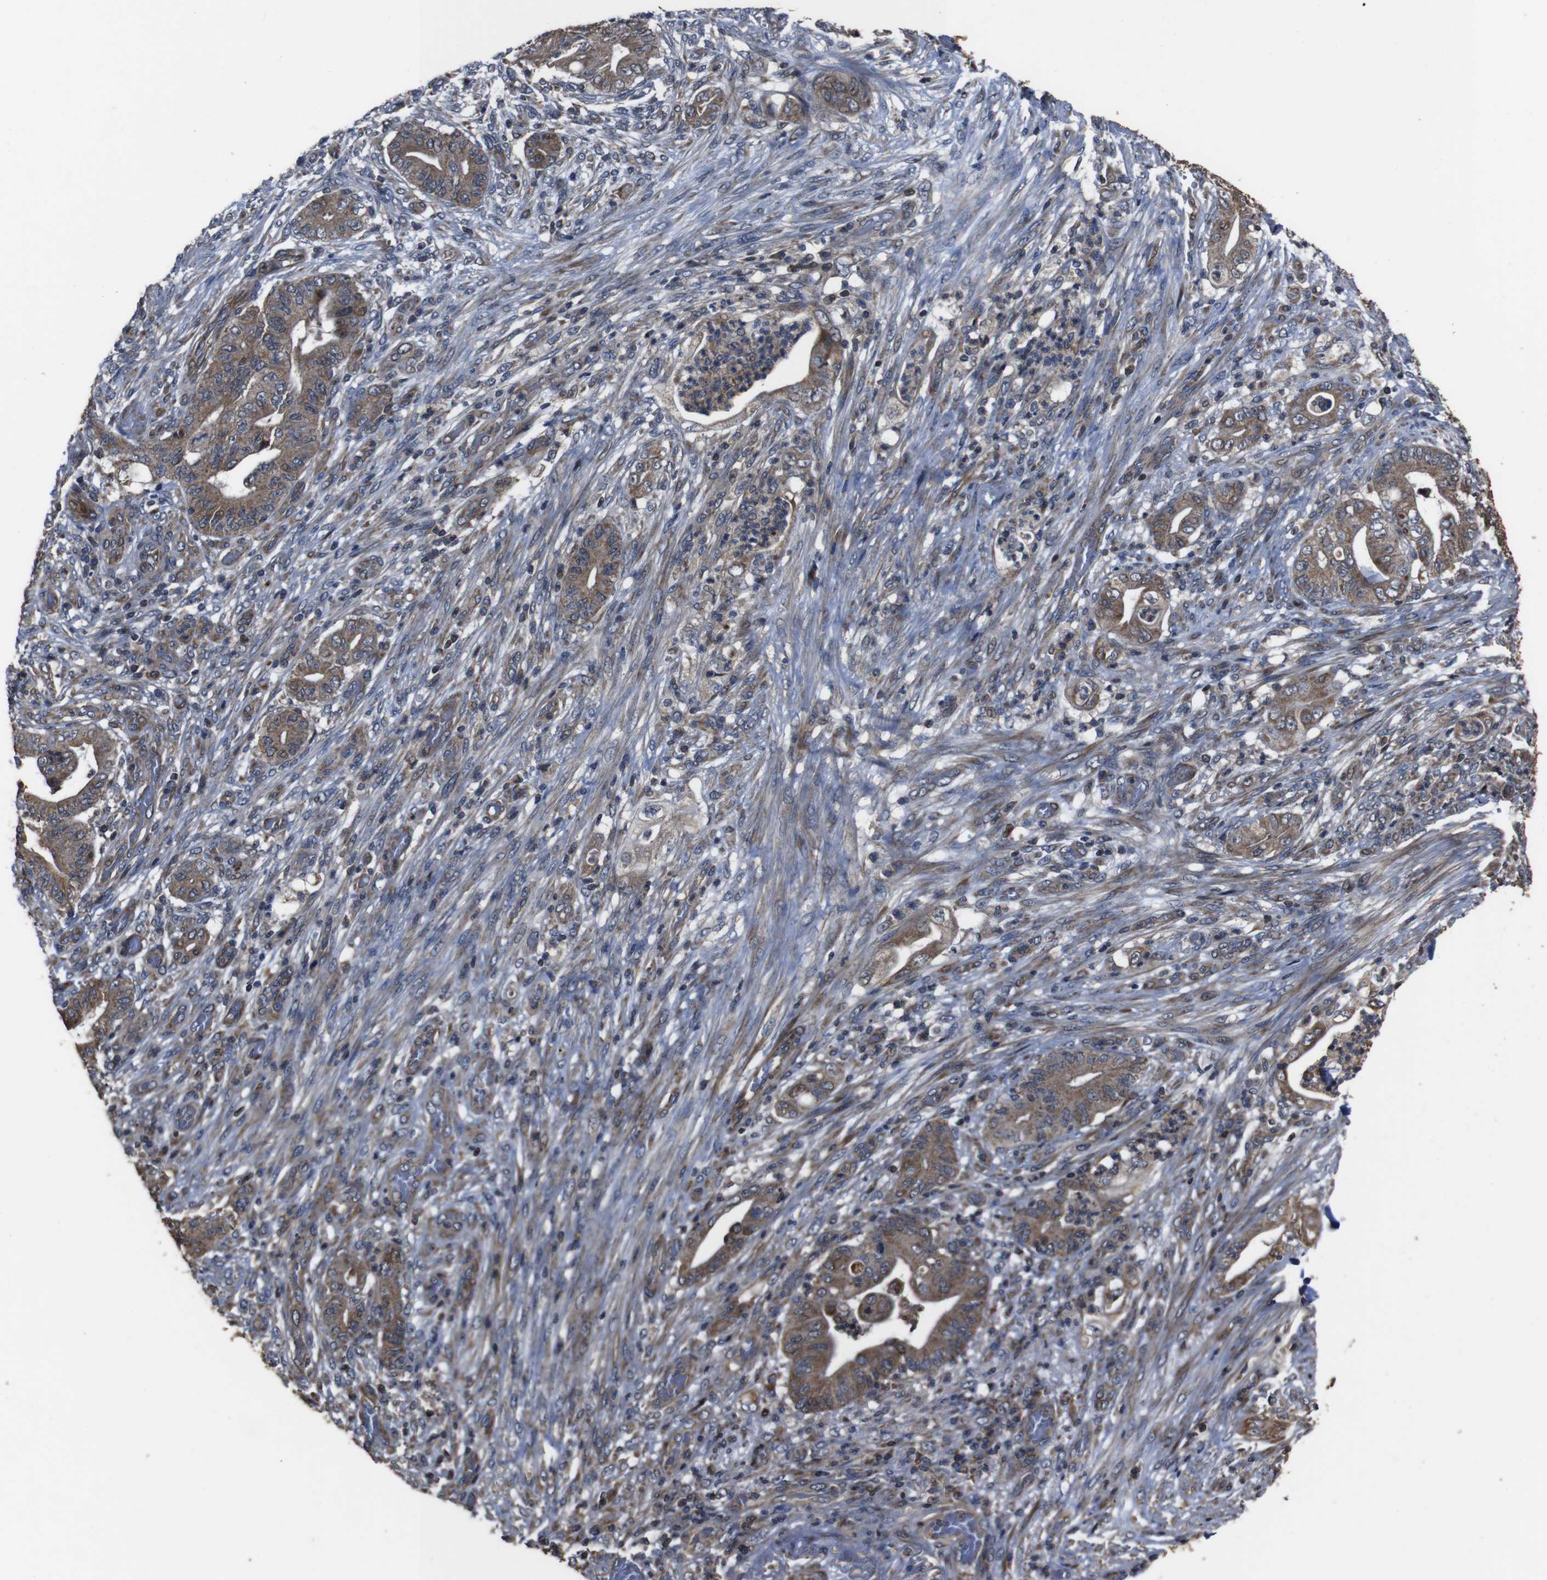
{"staining": {"intensity": "moderate", "quantity": ">75%", "location": "cytoplasmic/membranous"}, "tissue": "stomach cancer", "cell_type": "Tumor cells", "image_type": "cancer", "snomed": [{"axis": "morphology", "description": "Adenocarcinoma, NOS"}, {"axis": "topography", "description": "Stomach"}], "caption": "DAB immunohistochemical staining of stomach adenocarcinoma exhibits moderate cytoplasmic/membranous protein expression in approximately >75% of tumor cells.", "gene": "SNN", "patient": {"sex": "female", "age": 73}}